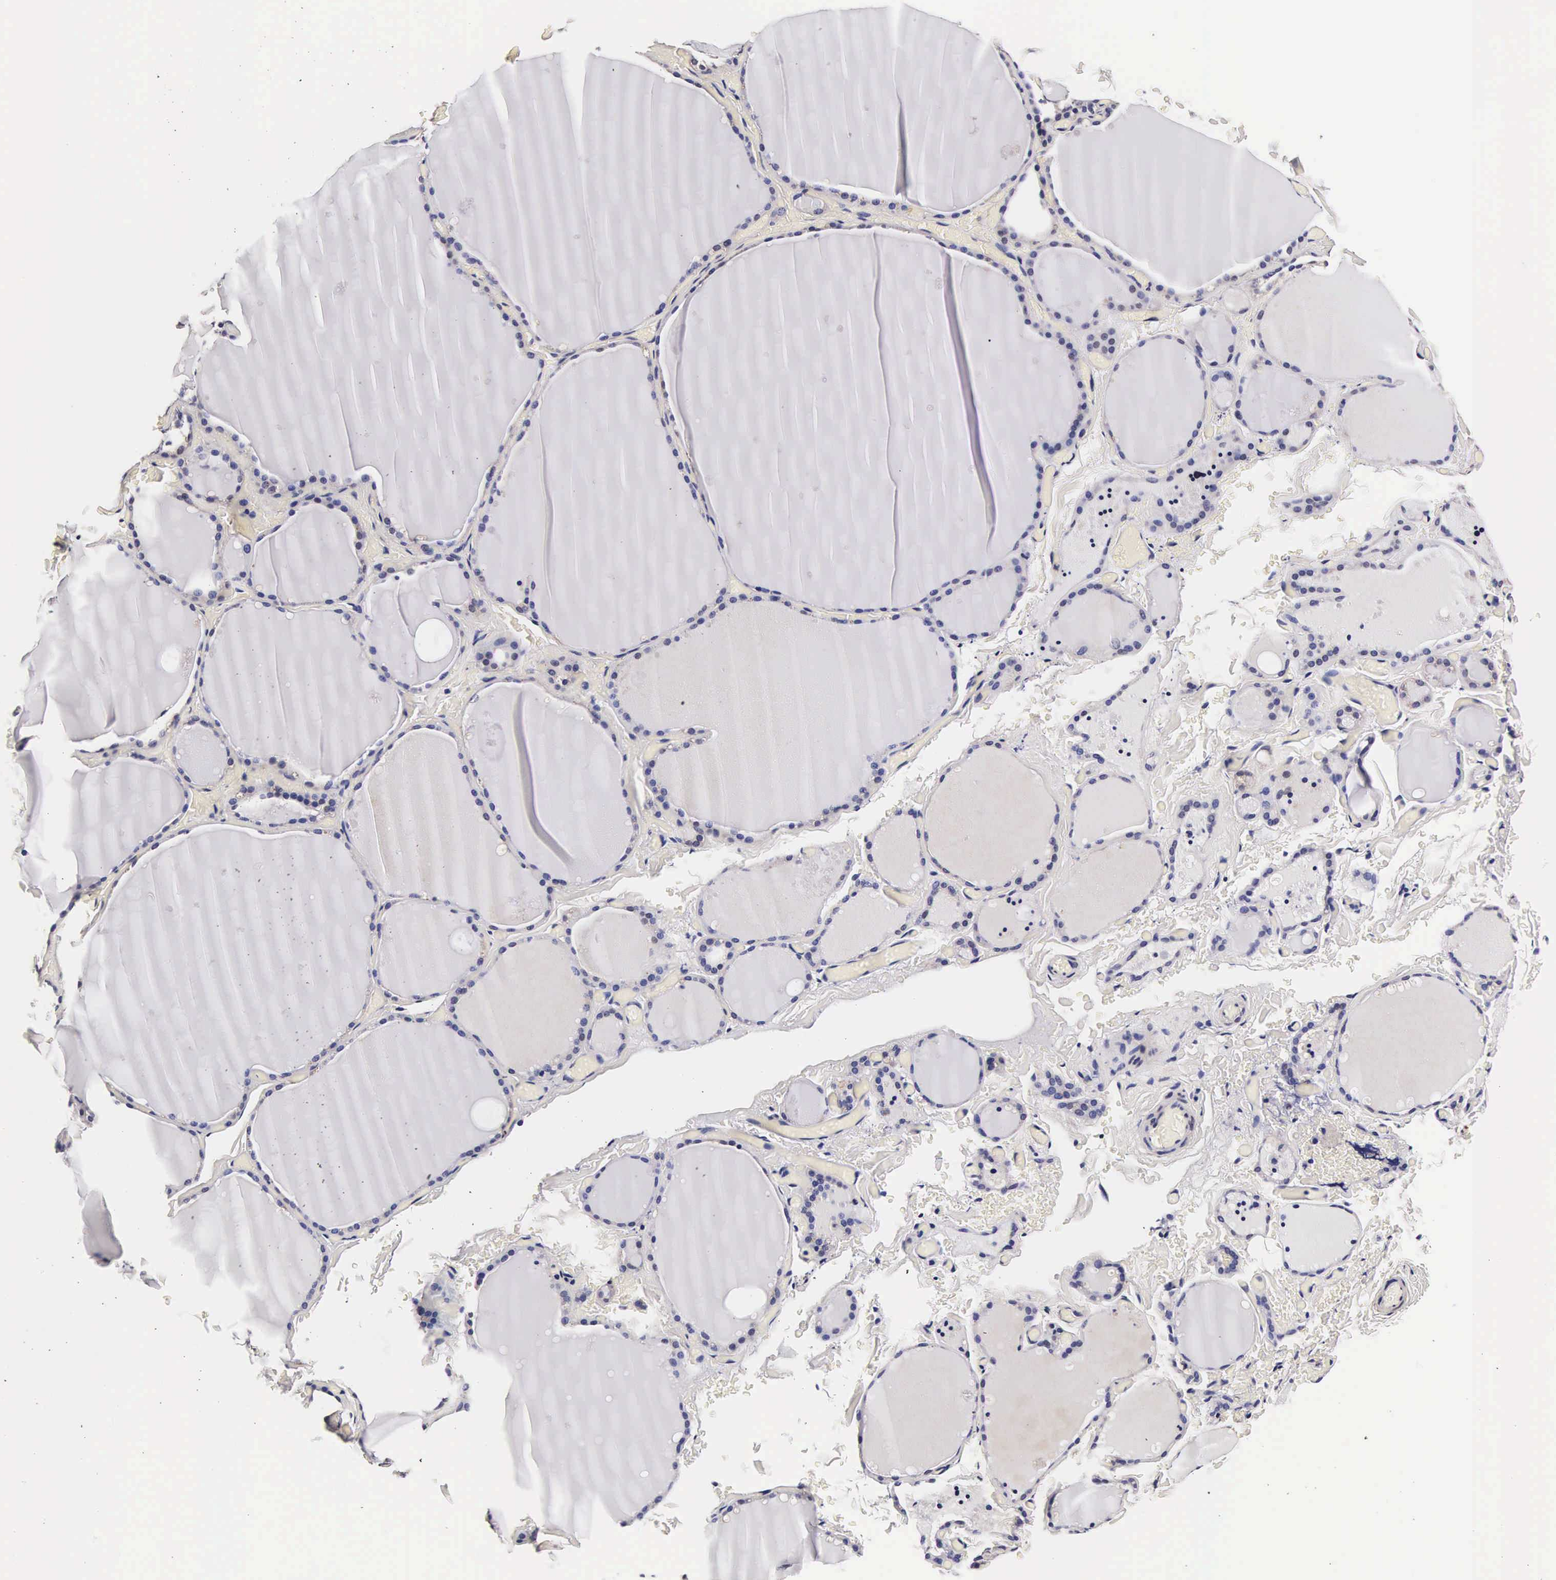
{"staining": {"intensity": "moderate", "quantity": "<25%", "location": "cytoplasmic/membranous,nuclear"}, "tissue": "thyroid gland", "cell_type": "Glandular cells", "image_type": "normal", "snomed": [{"axis": "morphology", "description": "Normal tissue, NOS"}, {"axis": "topography", "description": "Thyroid gland"}], "caption": "Immunohistochemical staining of unremarkable human thyroid gland displays low levels of moderate cytoplasmic/membranous,nuclear expression in about <25% of glandular cells.", "gene": "TECPR2", "patient": {"sex": "male", "age": 34}}